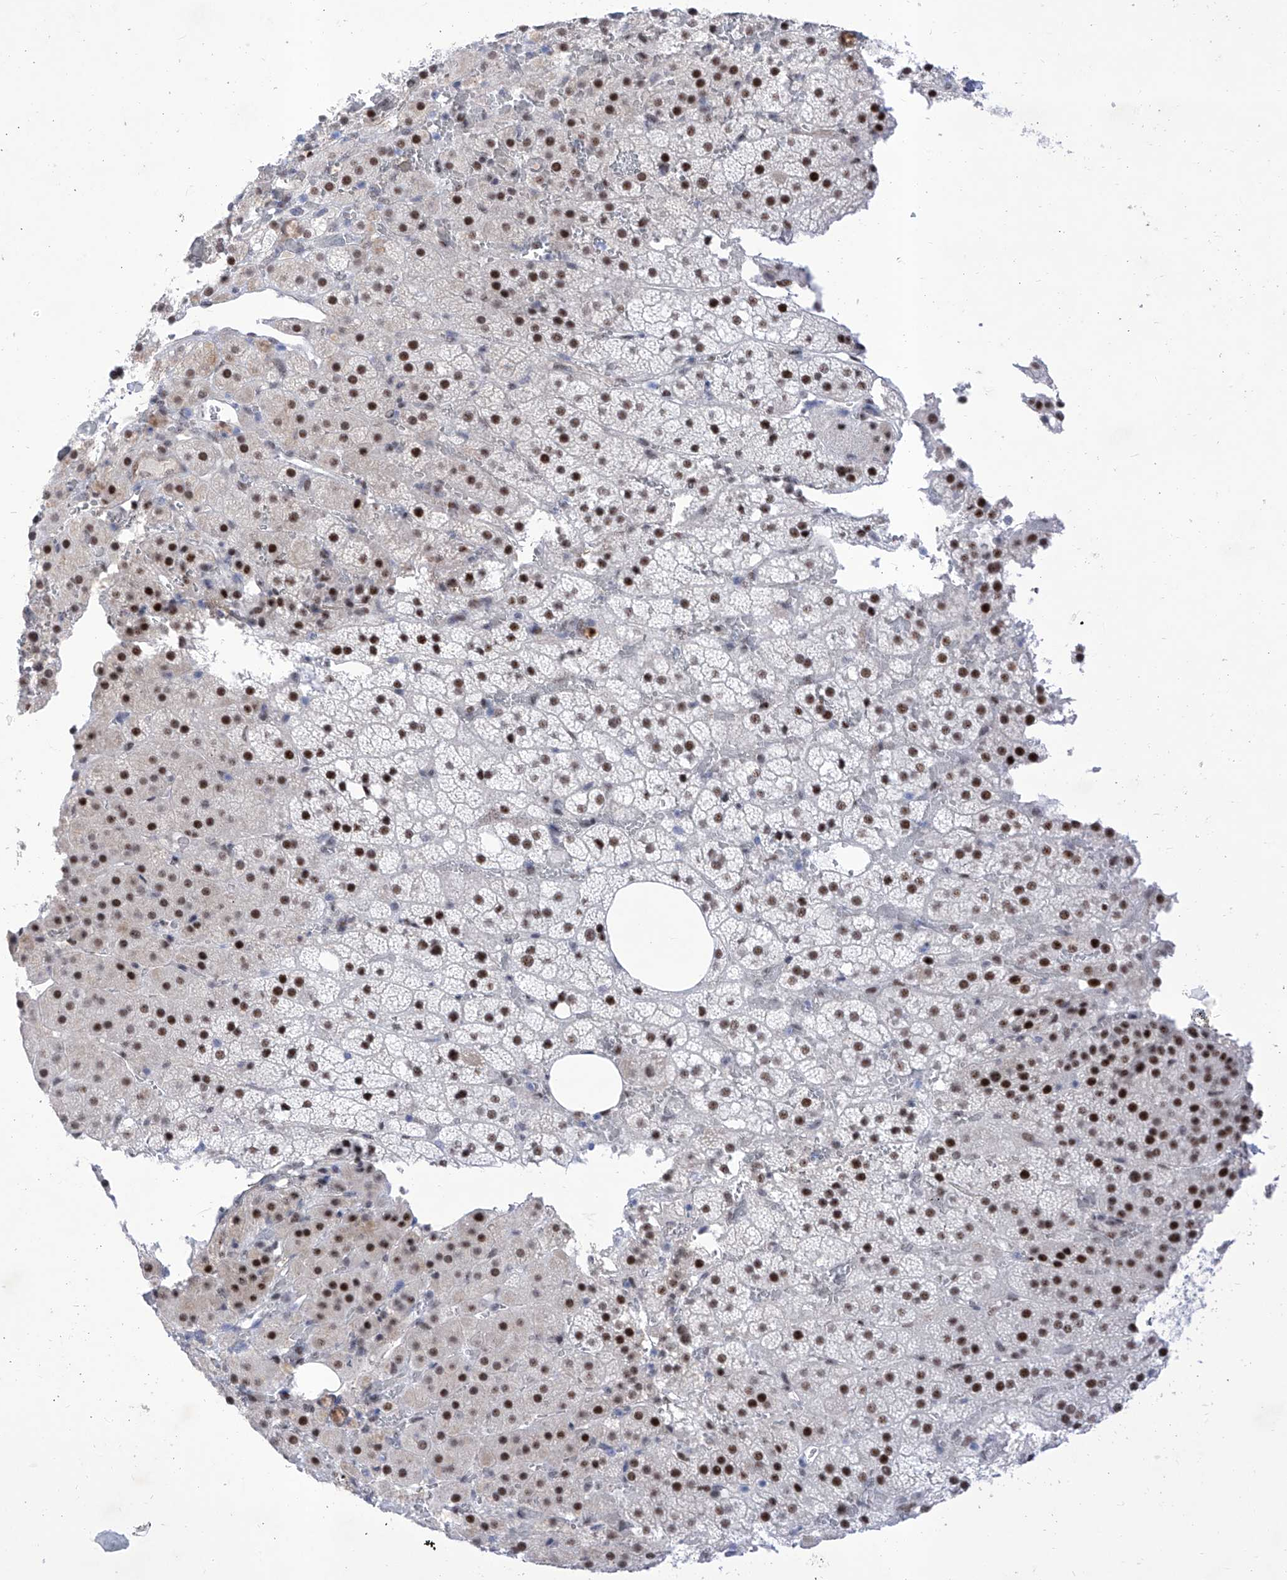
{"staining": {"intensity": "strong", "quantity": "25%-75%", "location": "nuclear"}, "tissue": "adrenal gland", "cell_type": "Glandular cells", "image_type": "normal", "snomed": [{"axis": "morphology", "description": "Normal tissue, NOS"}, {"axis": "topography", "description": "Adrenal gland"}], "caption": "The immunohistochemical stain shows strong nuclear staining in glandular cells of unremarkable adrenal gland. (Brightfield microscopy of DAB IHC at high magnification).", "gene": "ATN1", "patient": {"sex": "female", "age": 59}}